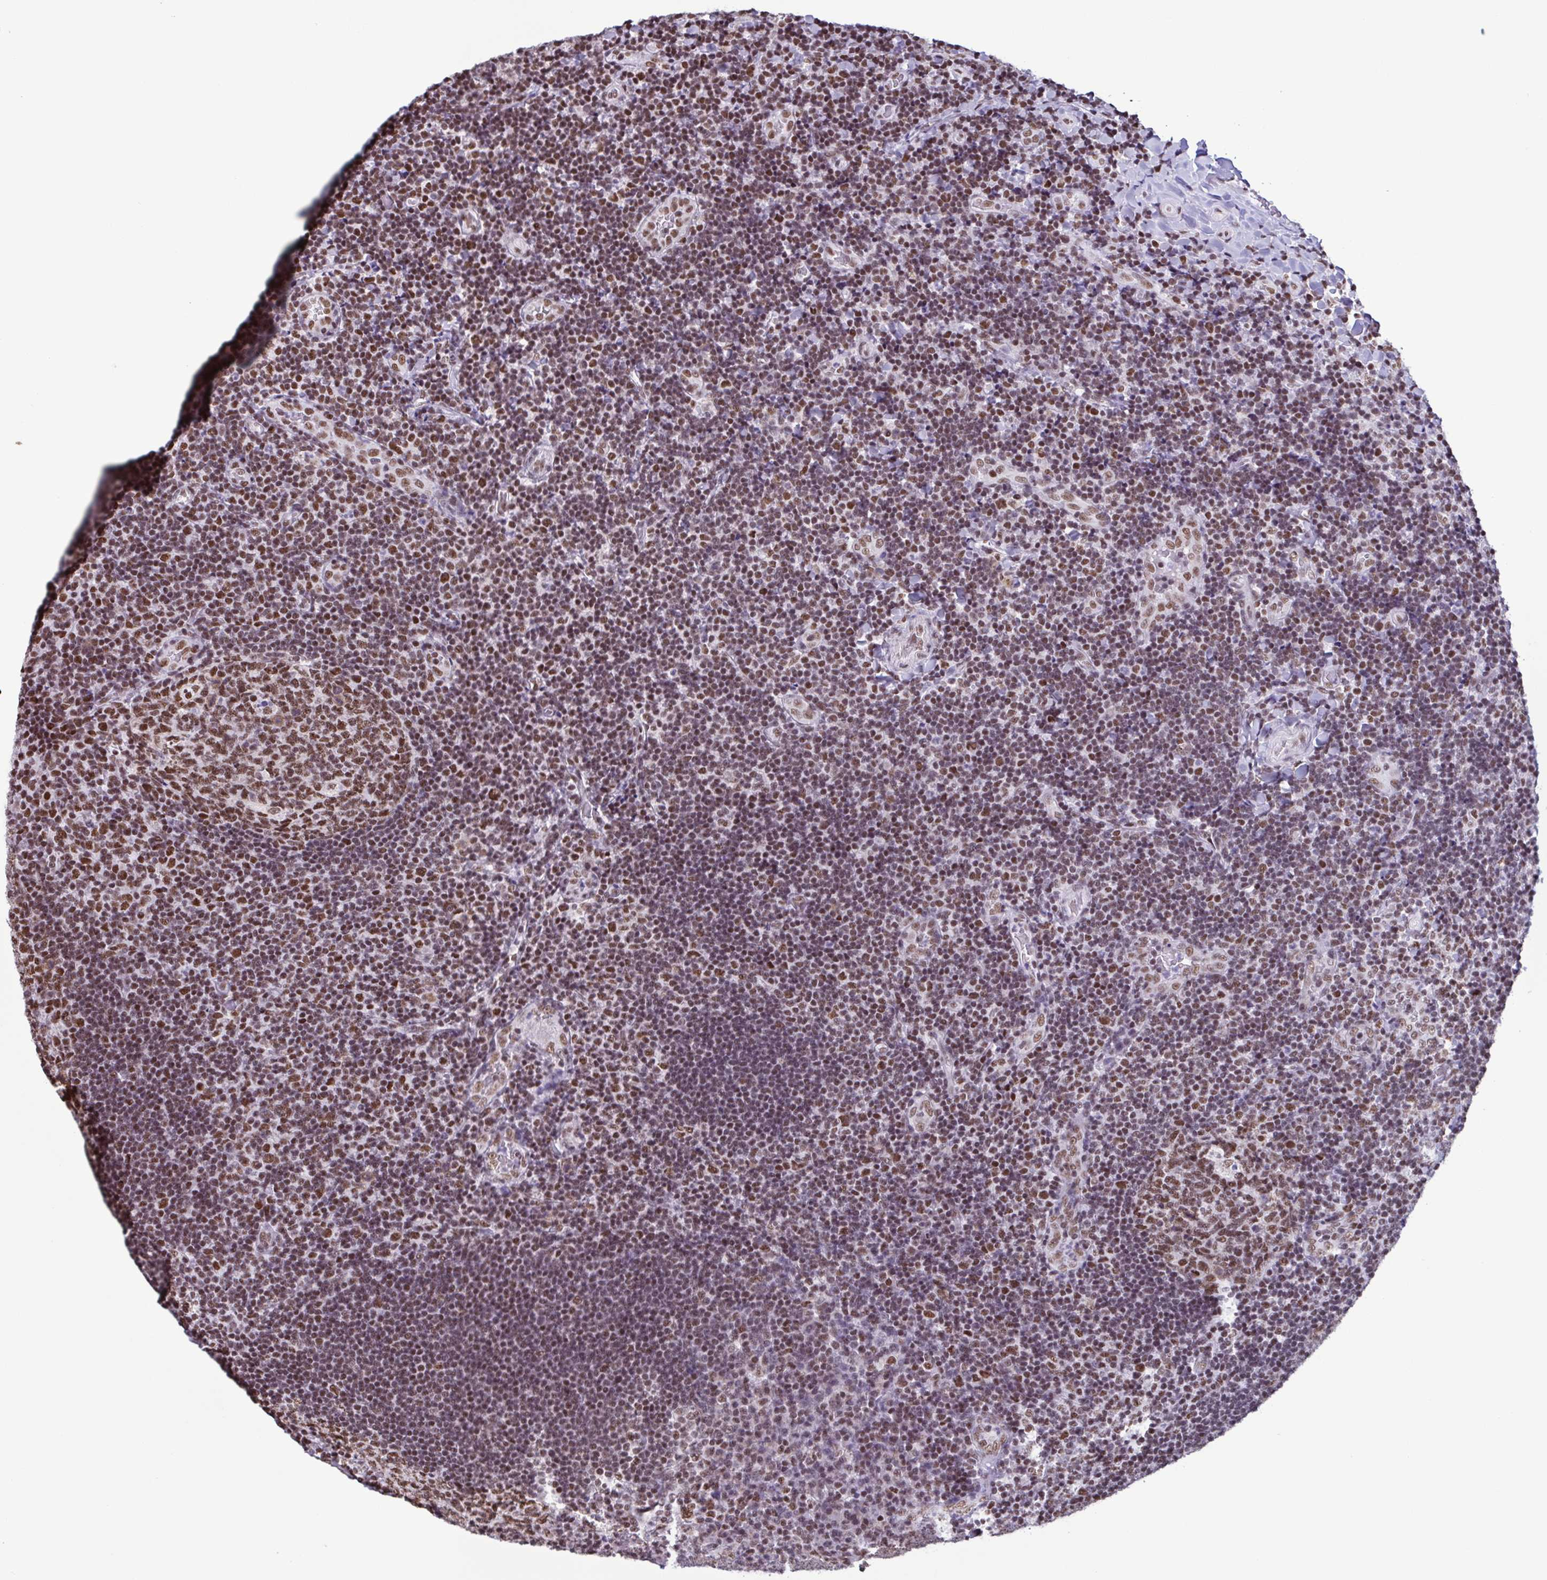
{"staining": {"intensity": "moderate", "quantity": ">75%", "location": "nuclear"}, "tissue": "tonsil", "cell_type": "Germinal center cells", "image_type": "normal", "snomed": [{"axis": "morphology", "description": "Normal tissue, NOS"}, {"axis": "topography", "description": "Tonsil"}], "caption": "Brown immunohistochemical staining in normal tonsil demonstrates moderate nuclear expression in about >75% of germinal center cells. (DAB (3,3'-diaminobenzidine) = brown stain, brightfield microscopy at high magnification).", "gene": "TIMM21", "patient": {"sex": "male", "age": 17}}